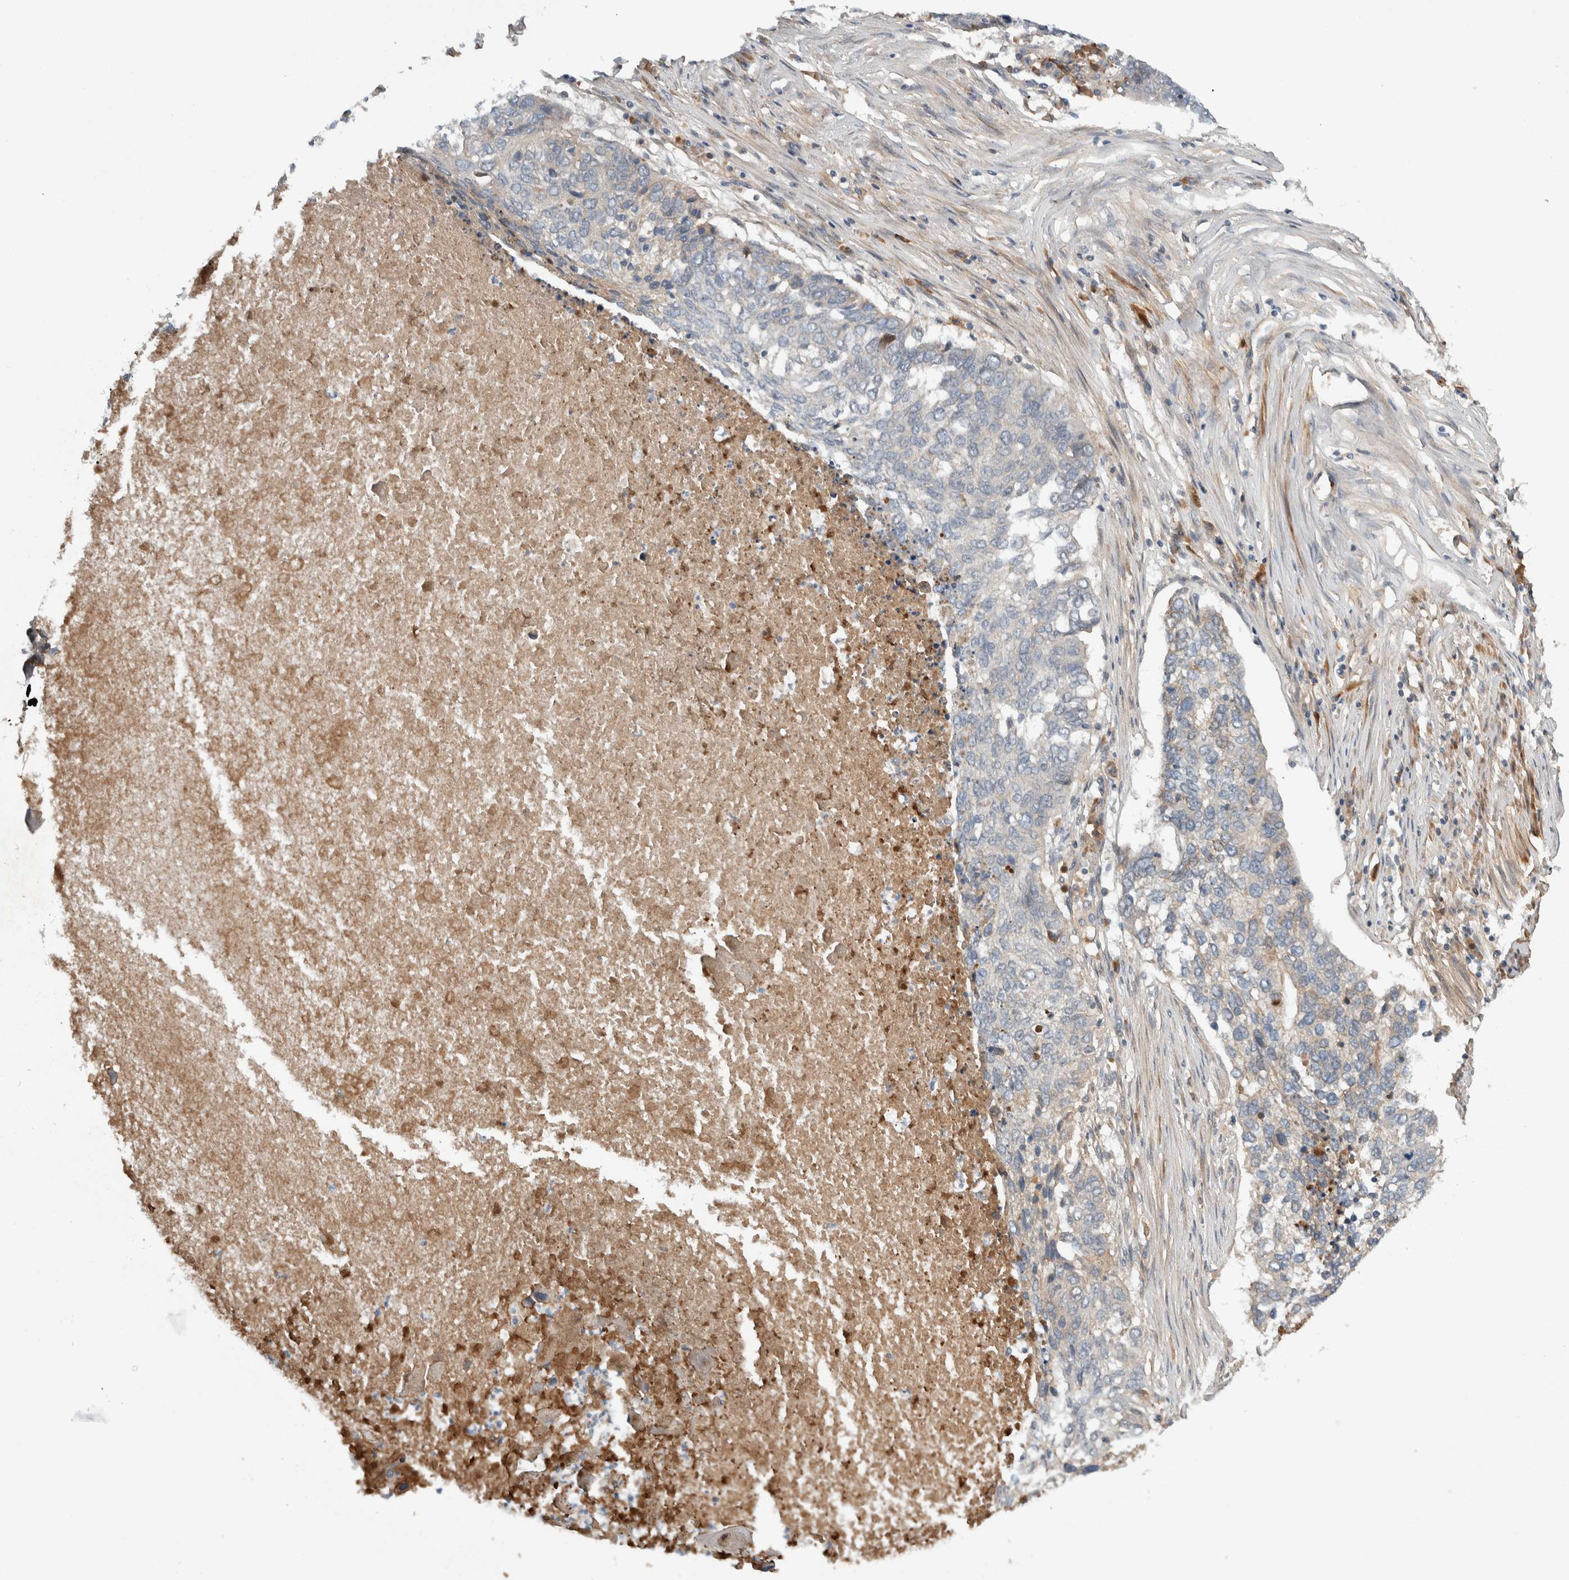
{"staining": {"intensity": "negative", "quantity": "none", "location": "none"}, "tissue": "lung cancer", "cell_type": "Tumor cells", "image_type": "cancer", "snomed": [{"axis": "morphology", "description": "Squamous cell carcinoma, NOS"}, {"axis": "topography", "description": "Lung"}], "caption": "Immunohistochemical staining of lung cancer (squamous cell carcinoma) reveals no significant positivity in tumor cells.", "gene": "ARMC7", "patient": {"sex": "female", "age": 63}}